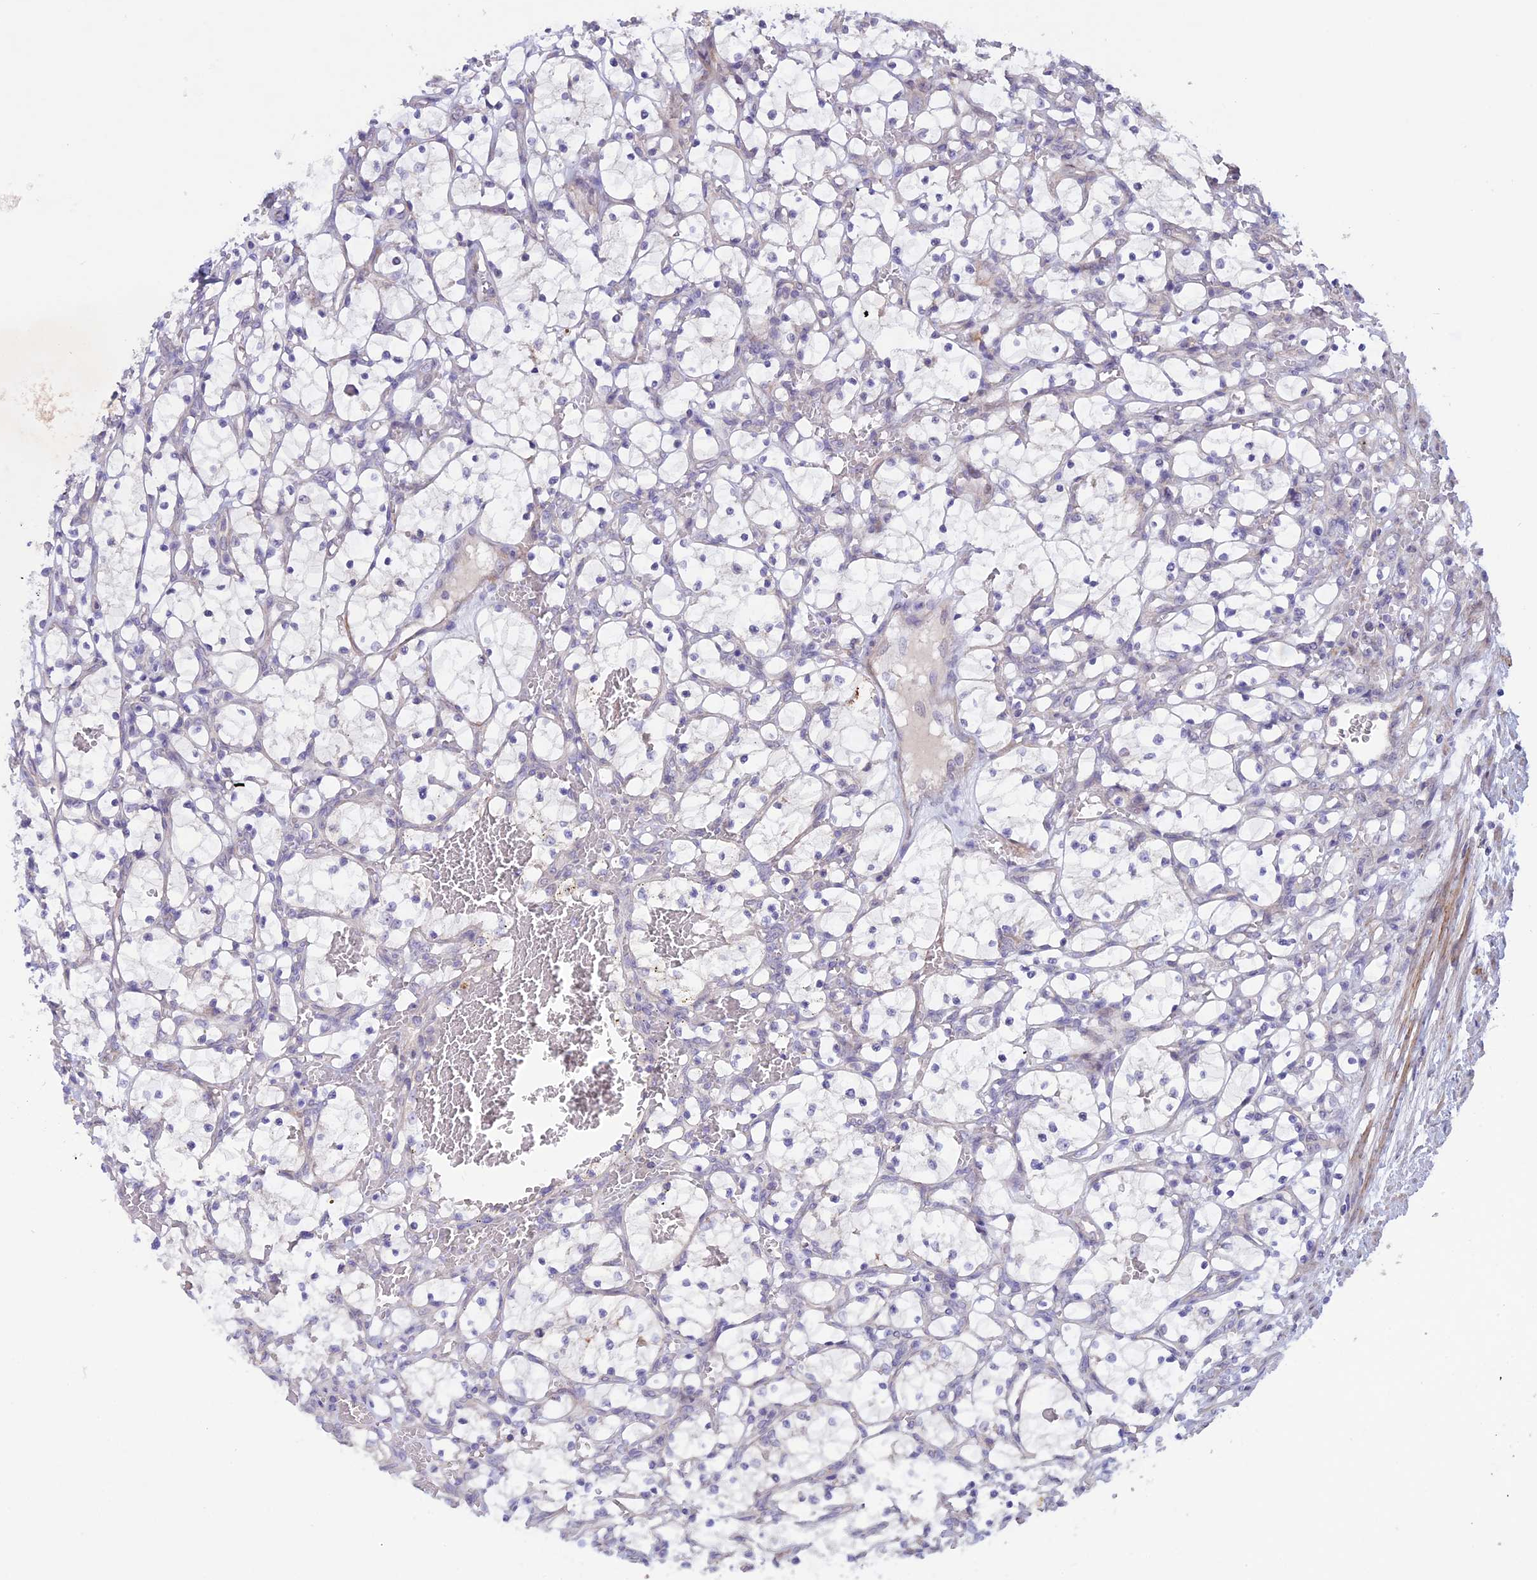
{"staining": {"intensity": "negative", "quantity": "none", "location": "none"}, "tissue": "renal cancer", "cell_type": "Tumor cells", "image_type": "cancer", "snomed": [{"axis": "morphology", "description": "Adenocarcinoma, NOS"}, {"axis": "topography", "description": "Kidney"}], "caption": "IHC micrograph of human renal cancer stained for a protein (brown), which exhibits no expression in tumor cells.", "gene": "SPHKAP", "patient": {"sex": "female", "age": 69}}